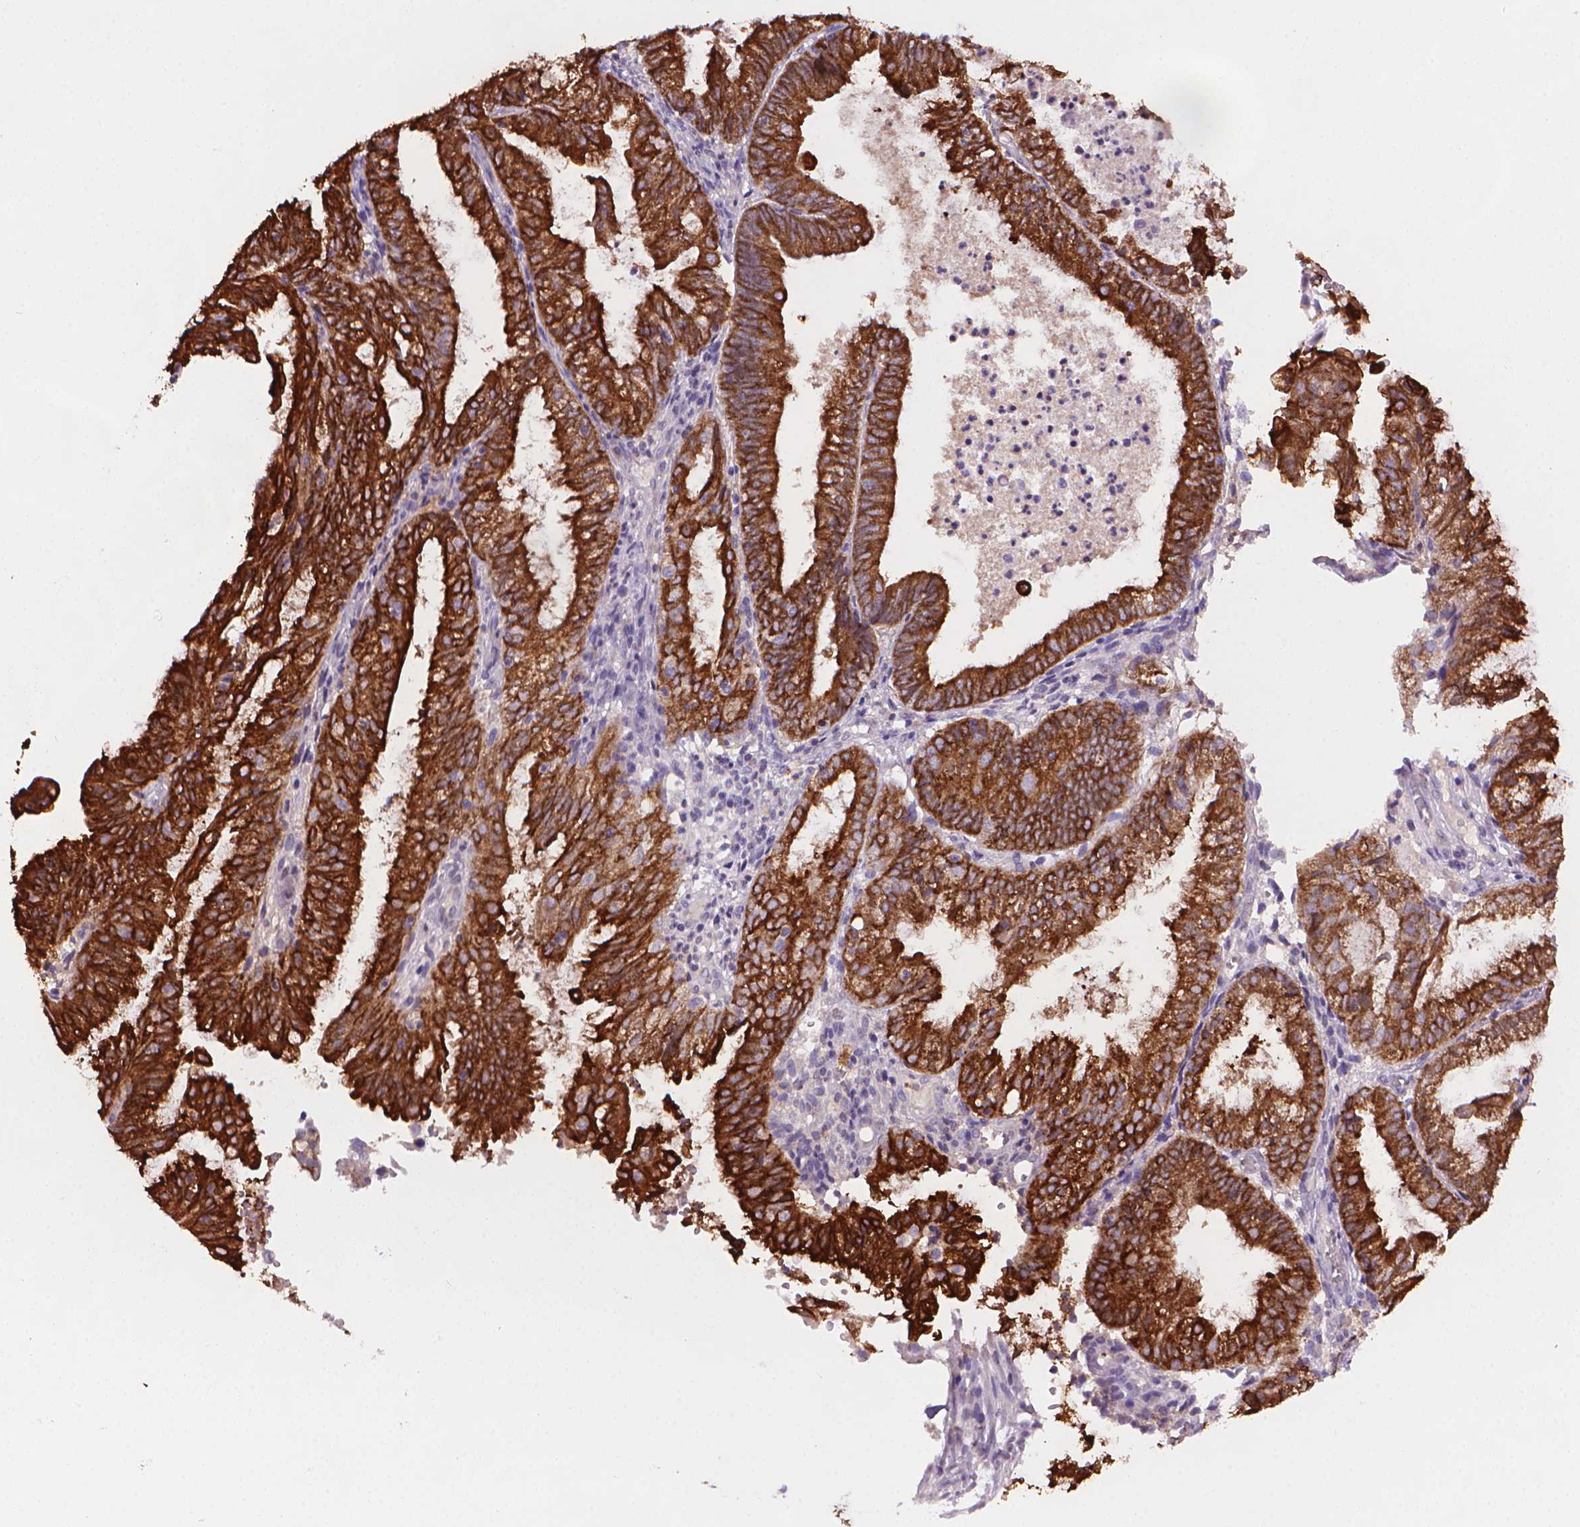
{"staining": {"intensity": "strong", "quantity": ">75%", "location": "cytoplasmic/membranous"}, "tissue": "endometrial cancer", "cell_type": "Tumor cells", "image_type": "cancer", "snomed": [{"axis": "morphology", "description": "Adenocarcinoma, NOS"}, {"axis": "topography", "description": "Endometrium"}], "caption": "Endometrial cancer stained with a brown dye demonstrates strong cytoplasmic/membranous positive expression in about >75% of tumor cells.", "gene": "MUC1", "patient": {"sex": "female", "age": 55}}